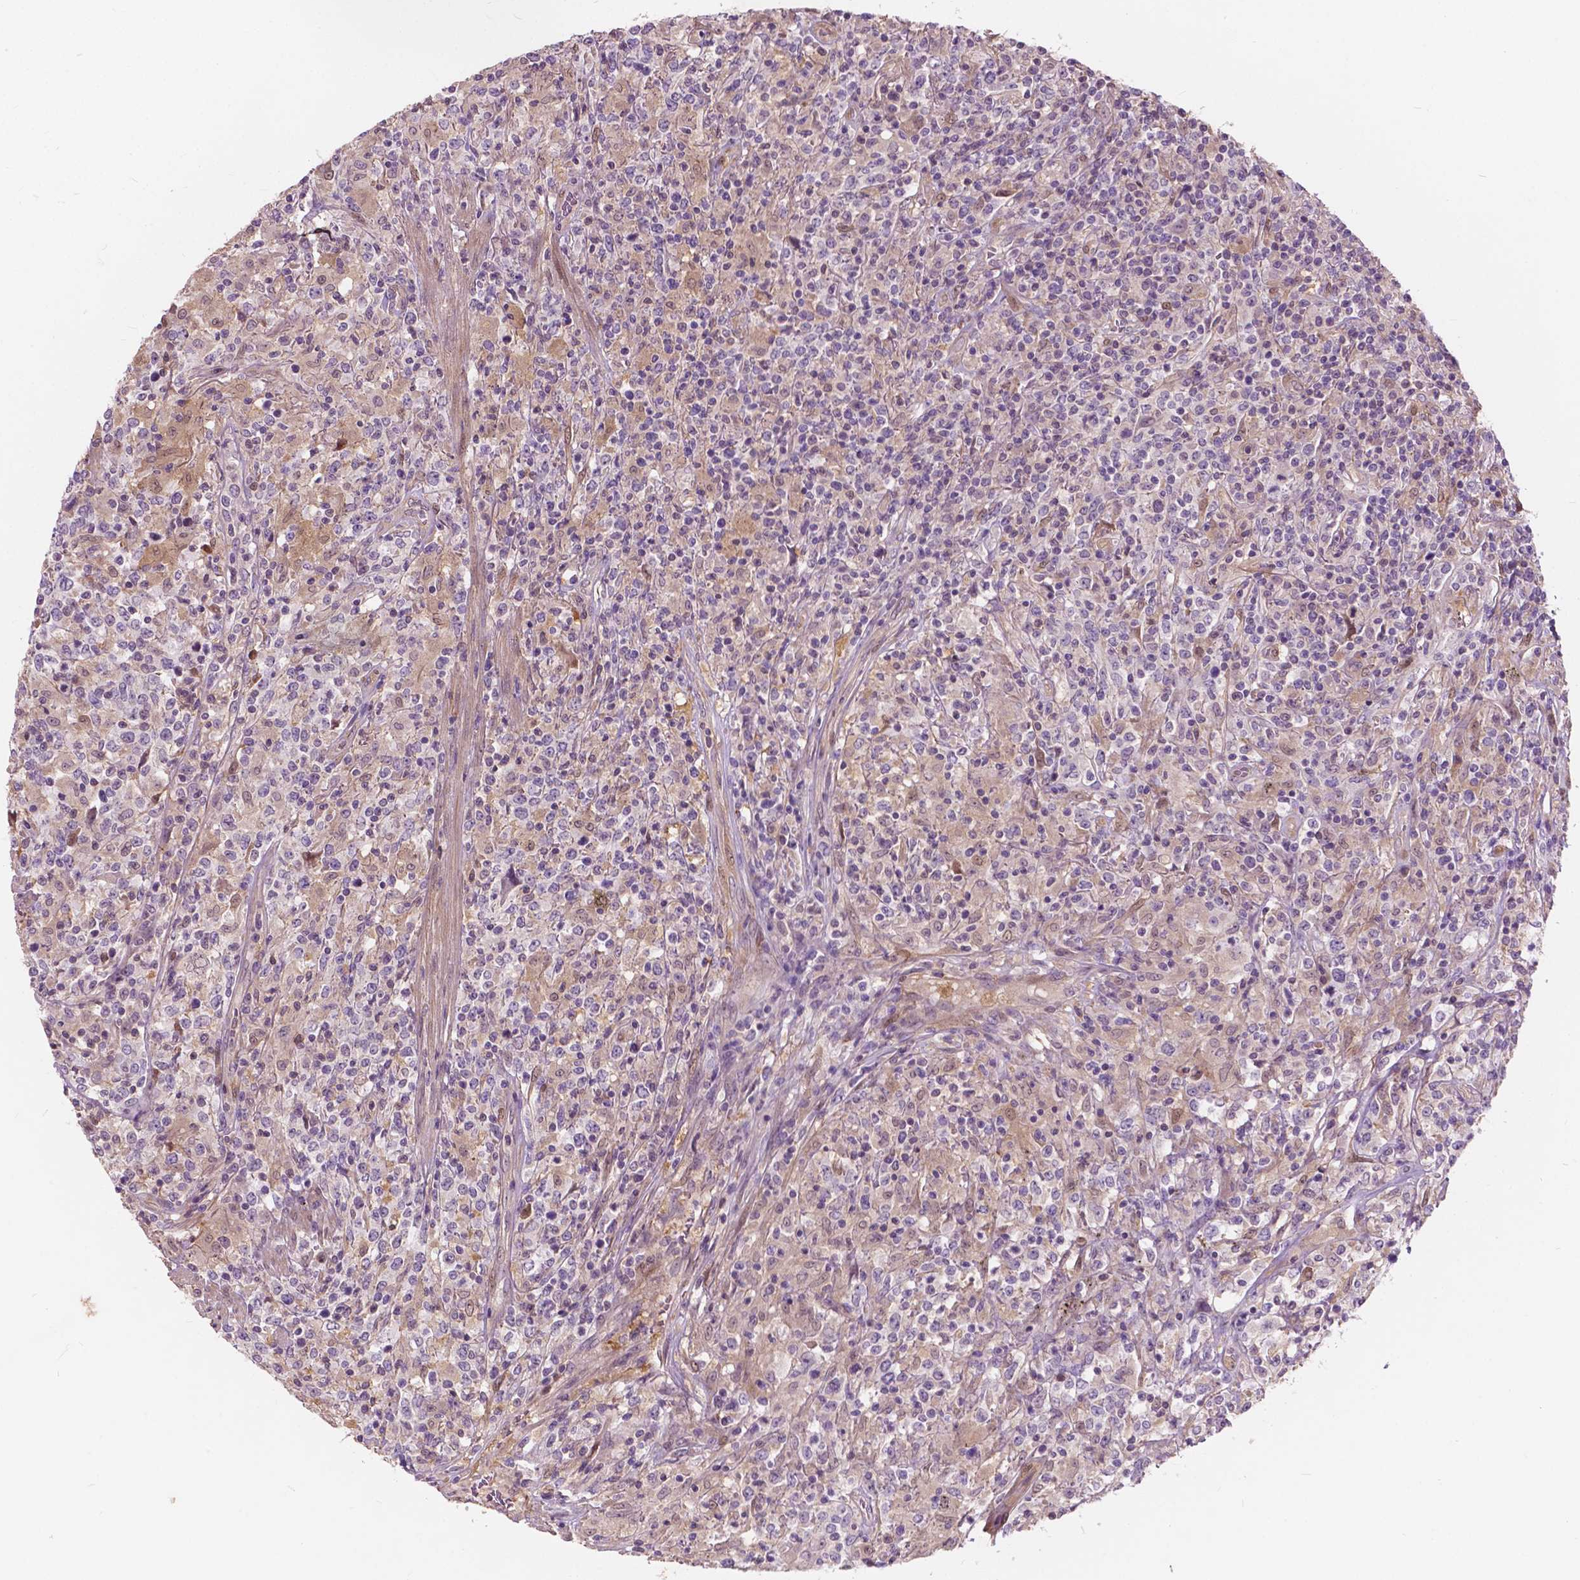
{"staining": {"intensity": "negative", "quantity": "none", "location": "none"}, "tissue": "lymphoma", "cell_type": "Tumor cells", "image_type": "cancer", "snomed": [{"axis": "morphology", "description": "Malignant lymphoma, non-Hodgkin's type, High grade"}, {"axis": "topography", "description": "Lung"}], "caption": "A high-resolution histopathology image shows immunohistochemistry (IHC) staining of malignant lymphoma, non-Hodgkin's type (high-grade), which exhibits no significant staining in tumor cells.", "gene": "GPR37", "patient": {"sex": "male", "age": 79}}